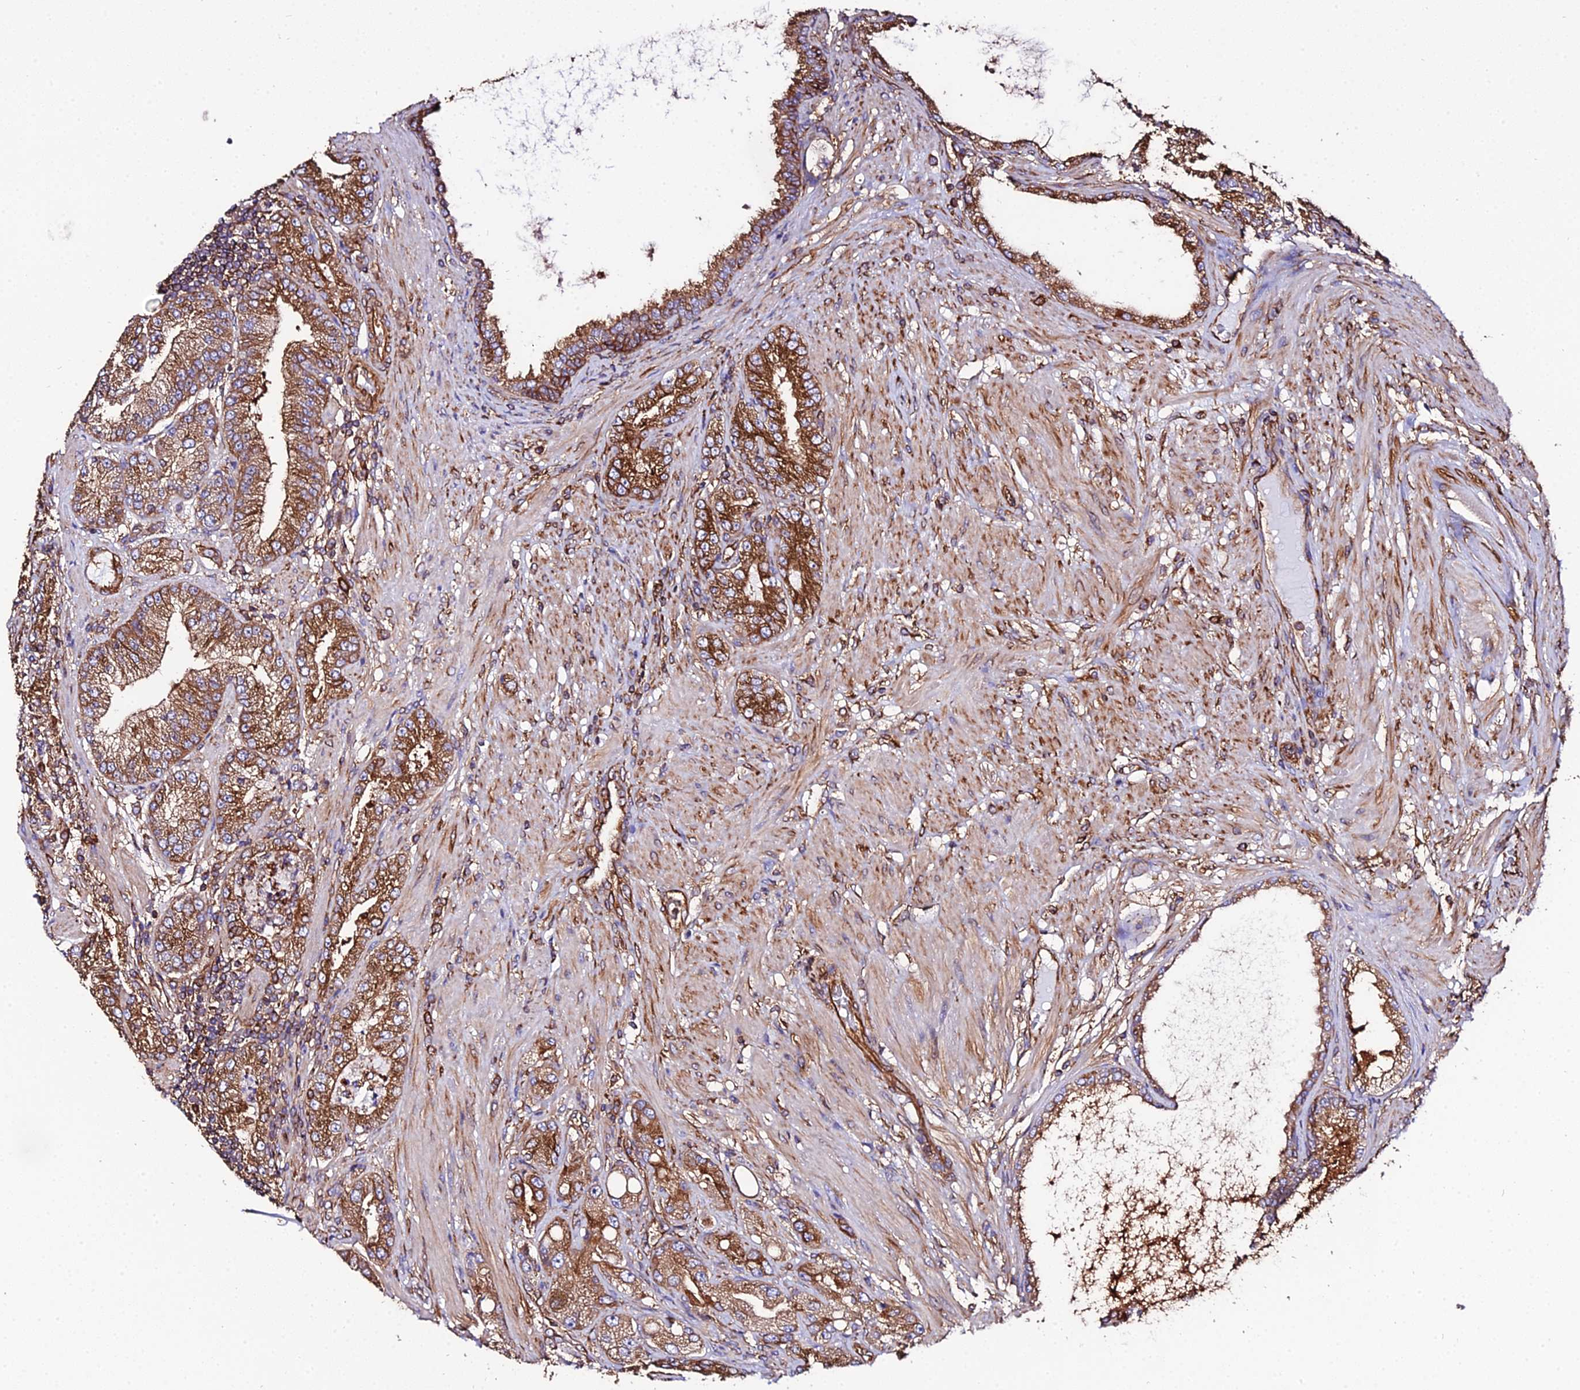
{"staining": {"intensity": "strong", "quantity": ">75%", "location": "cytoplasmic/membranous"}, "tissue": "prostate cancer", "cell_type": "Tumor cells", "image_type": "cancer", "snomed": [{"axis": "morphology", "description": "Adenocarcinoma, High grade"}, {"axis": "topography", "description": "Prostate"}], "caption": "Prostate adenocarcinoma (high-grade) was stained to show a protein in brown. There is high levels of strong cytoplasmic/membranous staining in approximately >75% of tumor cells.", "gene": "TUBA3D", "patient": {"sex": "male", "age": 71}}